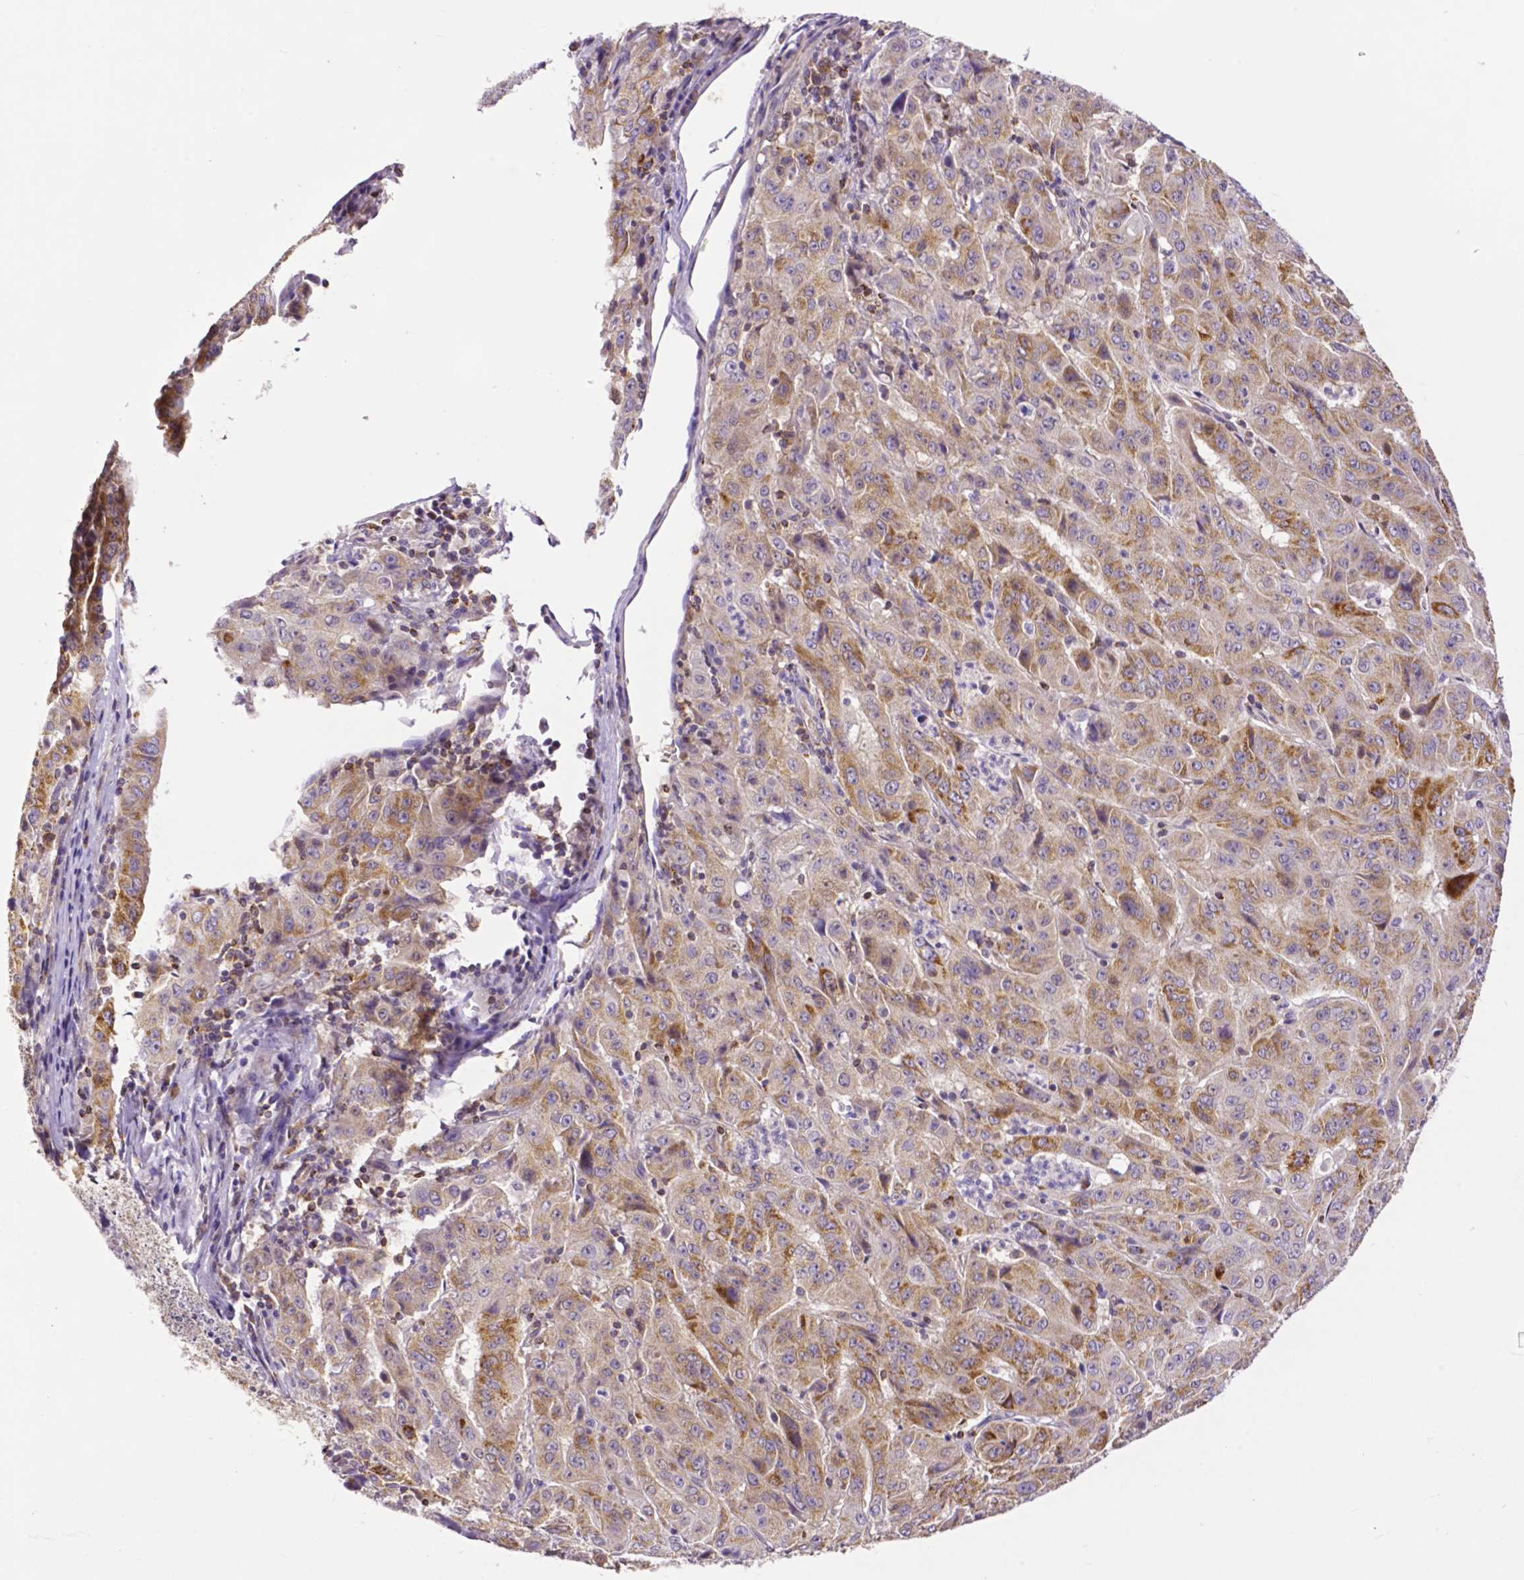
{"staining": {"intensity": "moderate", "quantity": ">75%", "location": "cytoplasmic/membranous"}, "tissue": "pancreatic cancer", "cell_type": "Tumor cells", "image_type": "cancer", "snomed": [{"axis": "morphology", "description": "Adenocarcinoma, NOS"}, {"axis": "topography", "description": "Pancreas"}], "caption": "A brown stain highlights moderate cytoplasmic/membranous positivity of a protein in human pancreatic cancer tumor cells.", "gene": "MCL1", "patient": {"sex": "male", "age": 63}}